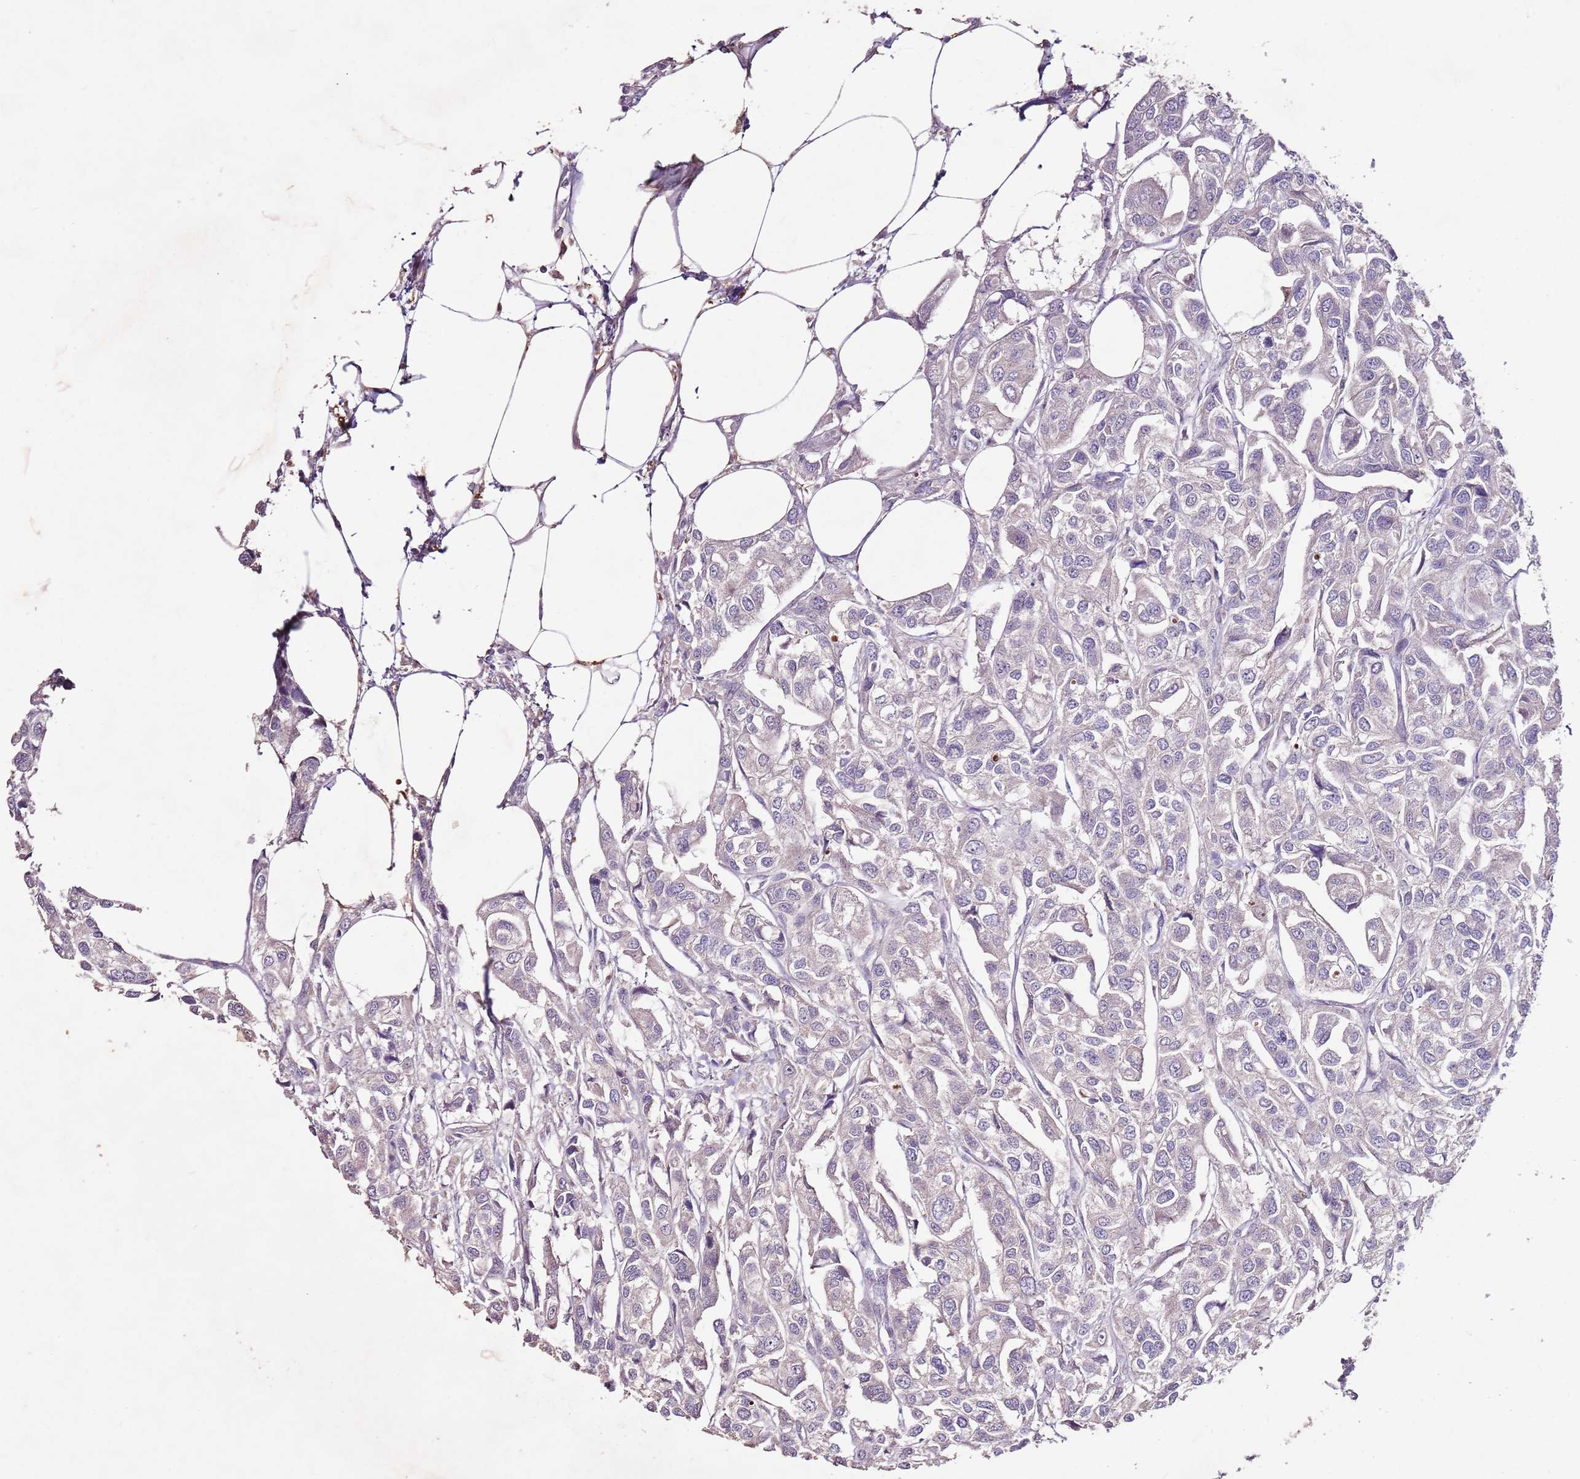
{"staining": {"intensity": "negative", "quantity": "none", "location": "none"}, "tissue": "urothelial cancer", "cell_type": "Tumor cells", "image_type": "cancer", "snomed": [{"axis": "morphology", "description": "Urothelial carcinoma, High grade"}, {"axis": "topography", "description": "Urinary bladder"}], "caption": "Tumor cells show no significant staining in urothelial carcinoma (high-grade).", "gene": "NRDE2", "patient": {"sex": "male", "age": 67}}